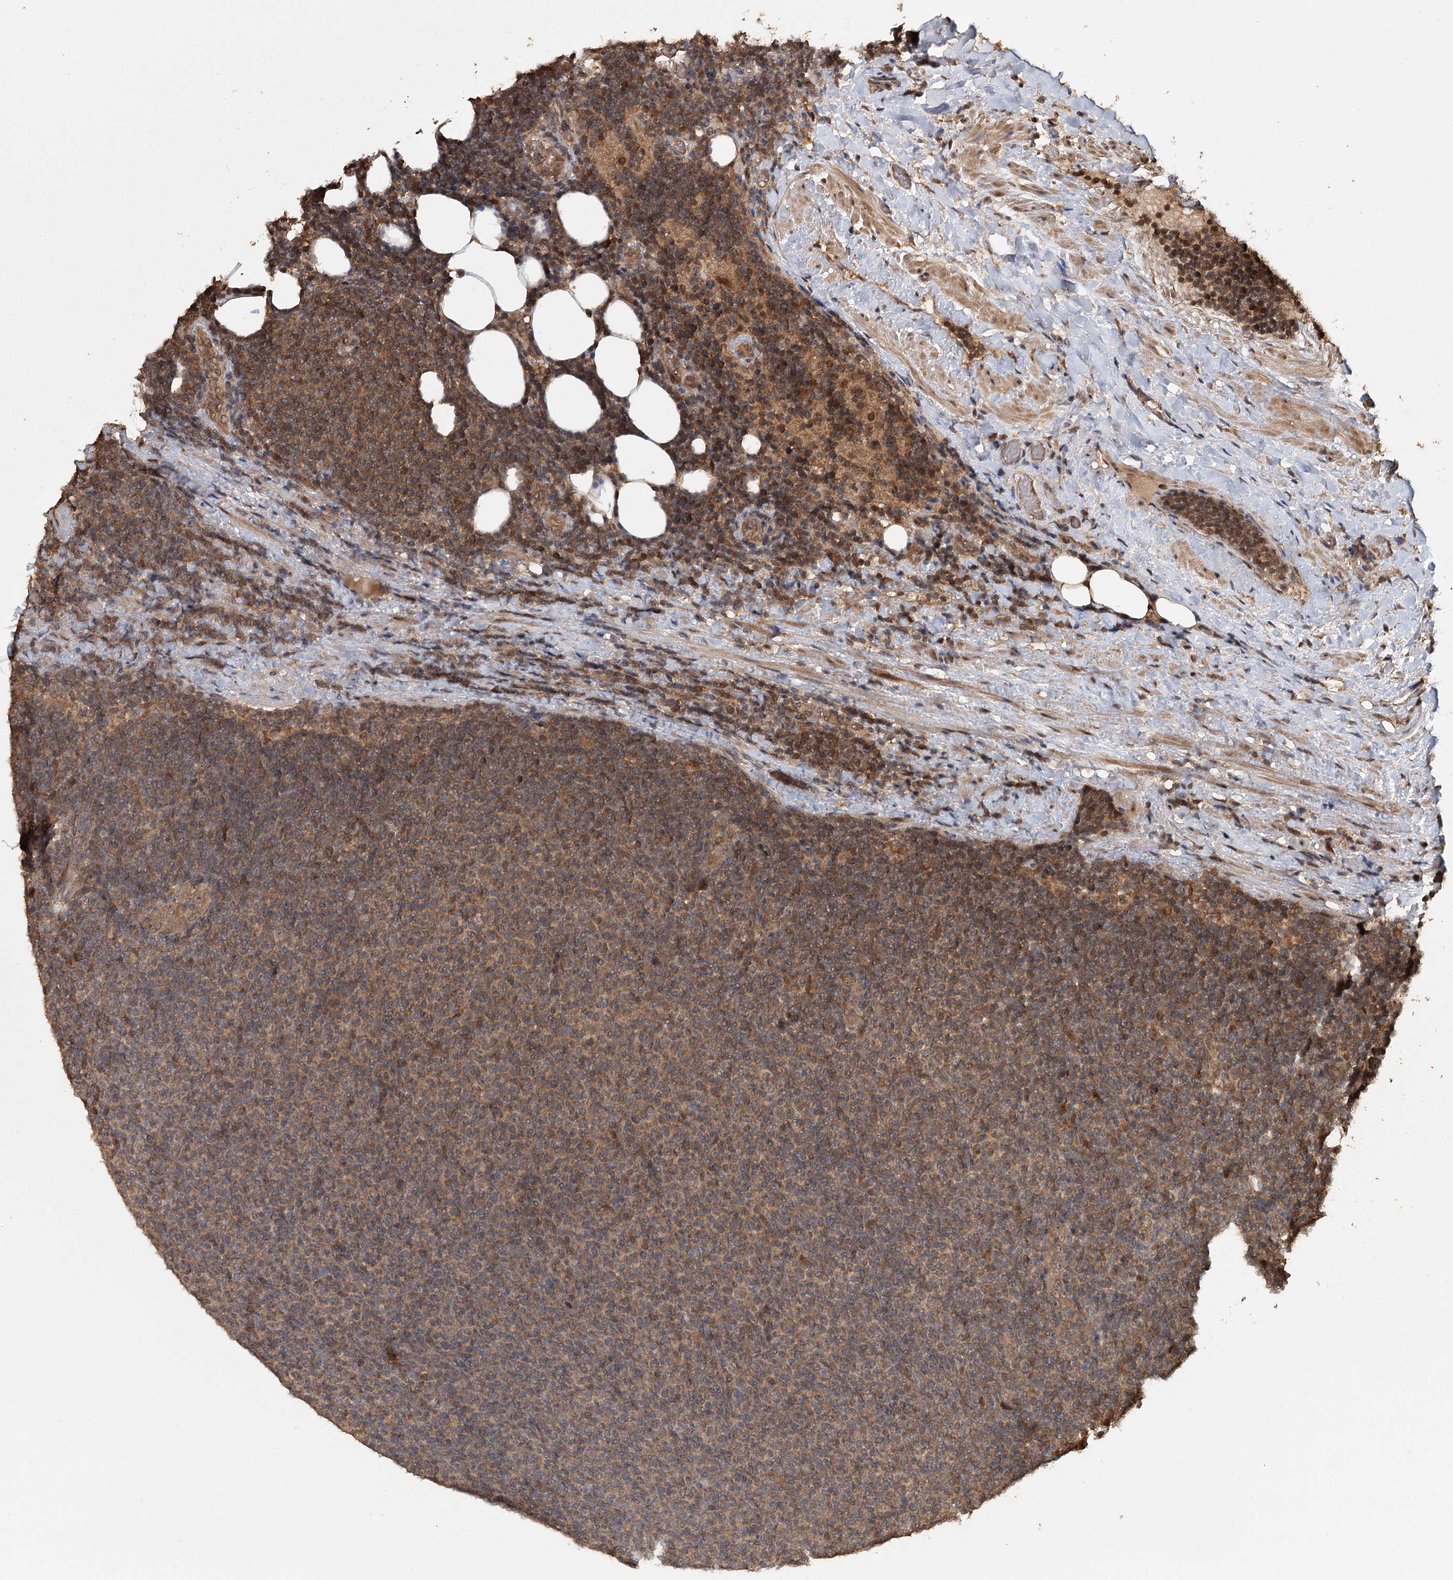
{"staining": {"intensity": "moderate", "quantity": "25%-75%", "location": "cytoplasmic/membranous"}, "tissue": "lymphoma", "cell_type": "Tumor cells", "image_type": "cancer", "snomed": [{"axis": "morphology", "description": "Malignant lymphoma, non-Hodgkin's type, Low grade"}, {"axis": "topography", "description": "Lymph node"}], "caption": "This is a histology image of IHC staining of lymphoma, which shows moderate expression in the cytoplasmic/membranous of tumor cells.", "gene": "N6AMT1", "patient": {"sex": "male", "age": 66}}